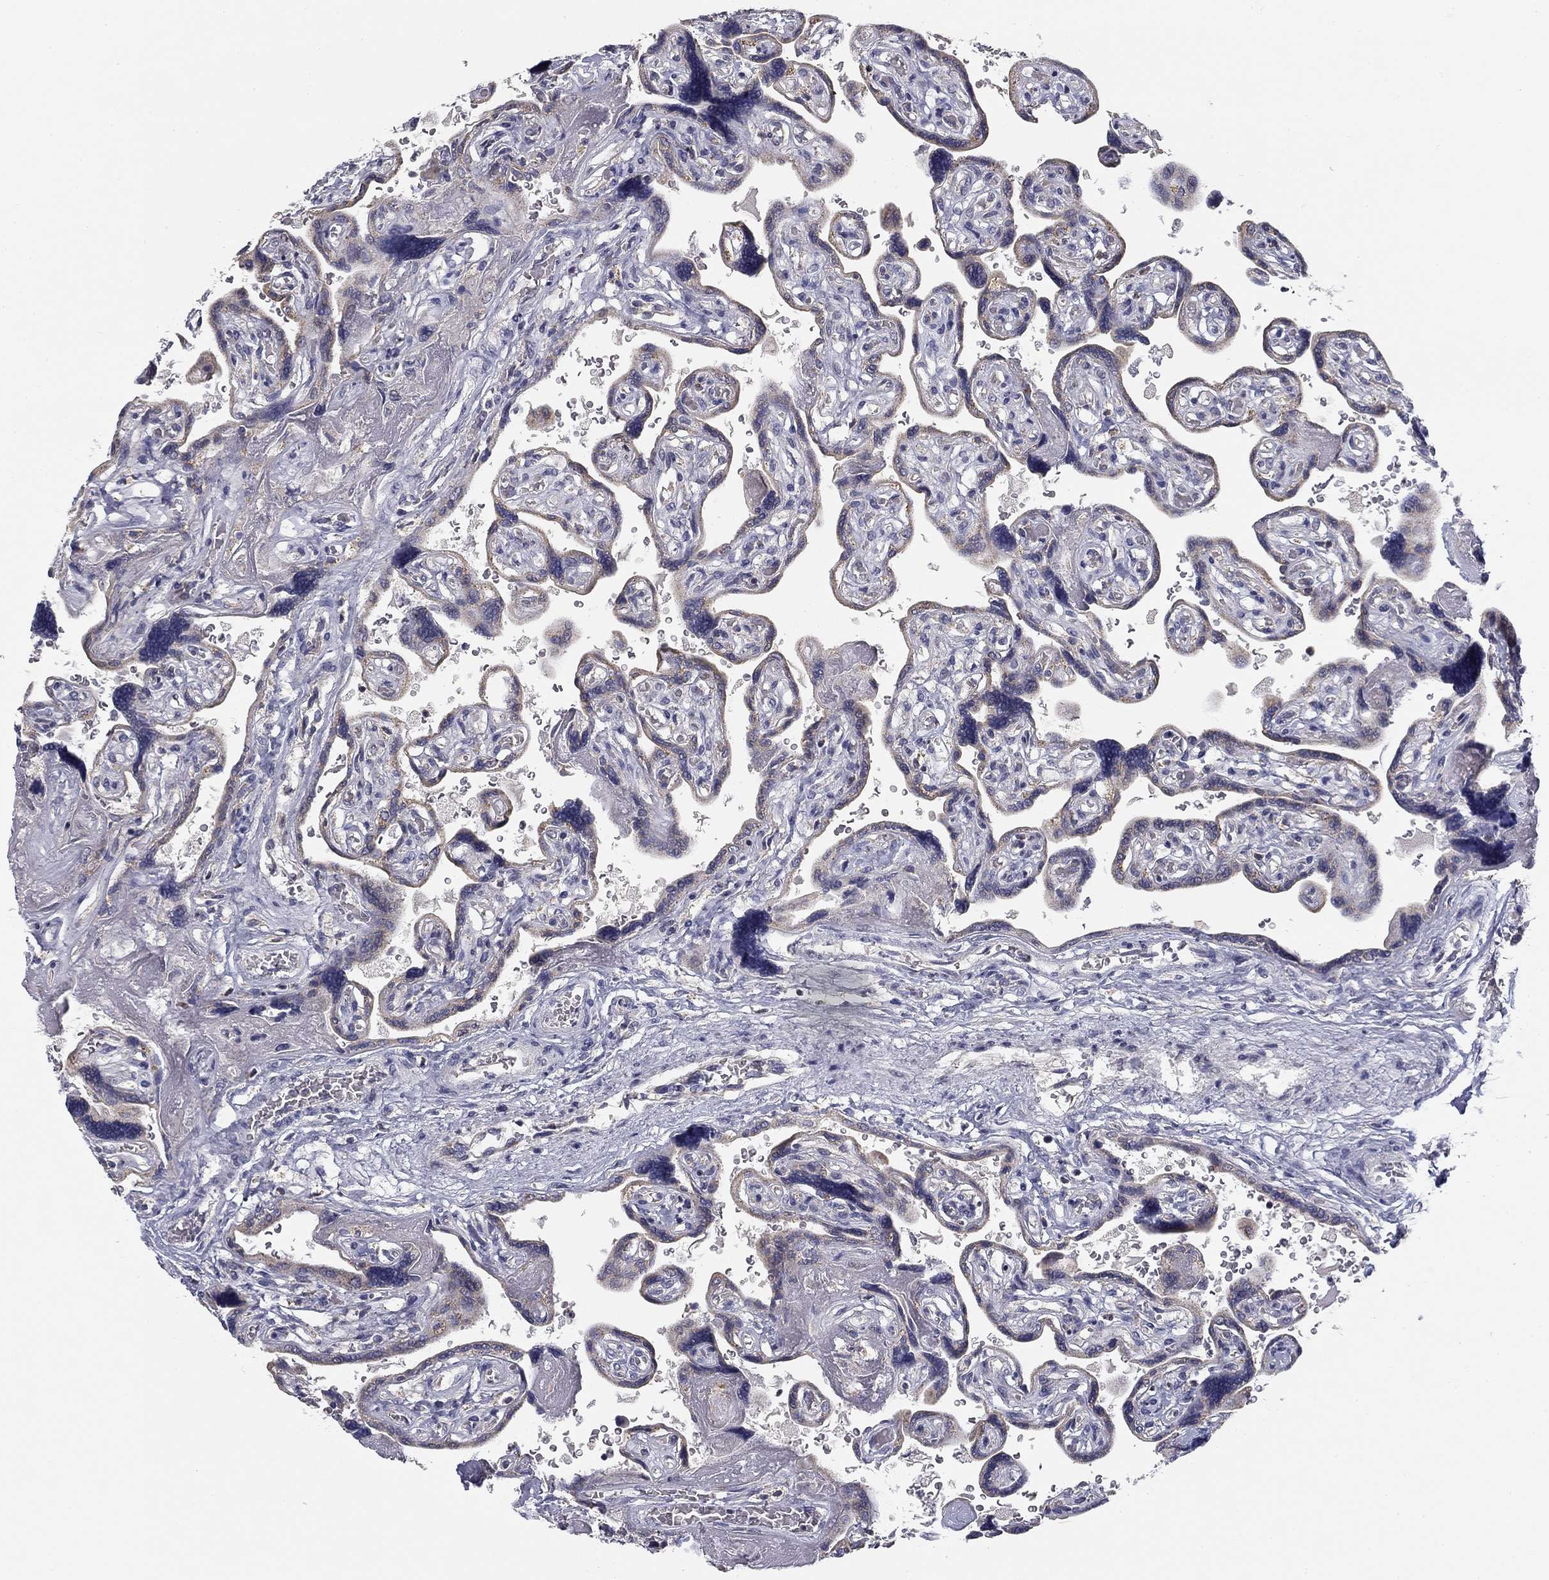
{"staining": {"intensity": "negative", "quantity": "none", "location": "none"}, "tissue": "placenta", "cell_type": "Decidual cells", "image_type": "normal", "snomed": [{"axis": "morphology", "description": "Normal tissue, NOS"}, {"axis": "topography", "description": "Placenta"}], "caption": "Immunohistochemistry histopathology image of unremarkable placenta: human placenta stained with DAB (3,3'-diaminobenzidine) exhibits no significant protein staining in decidual cells.", "gene": "SLC2A9", "patient": {"sex": "female", "age": 32}}